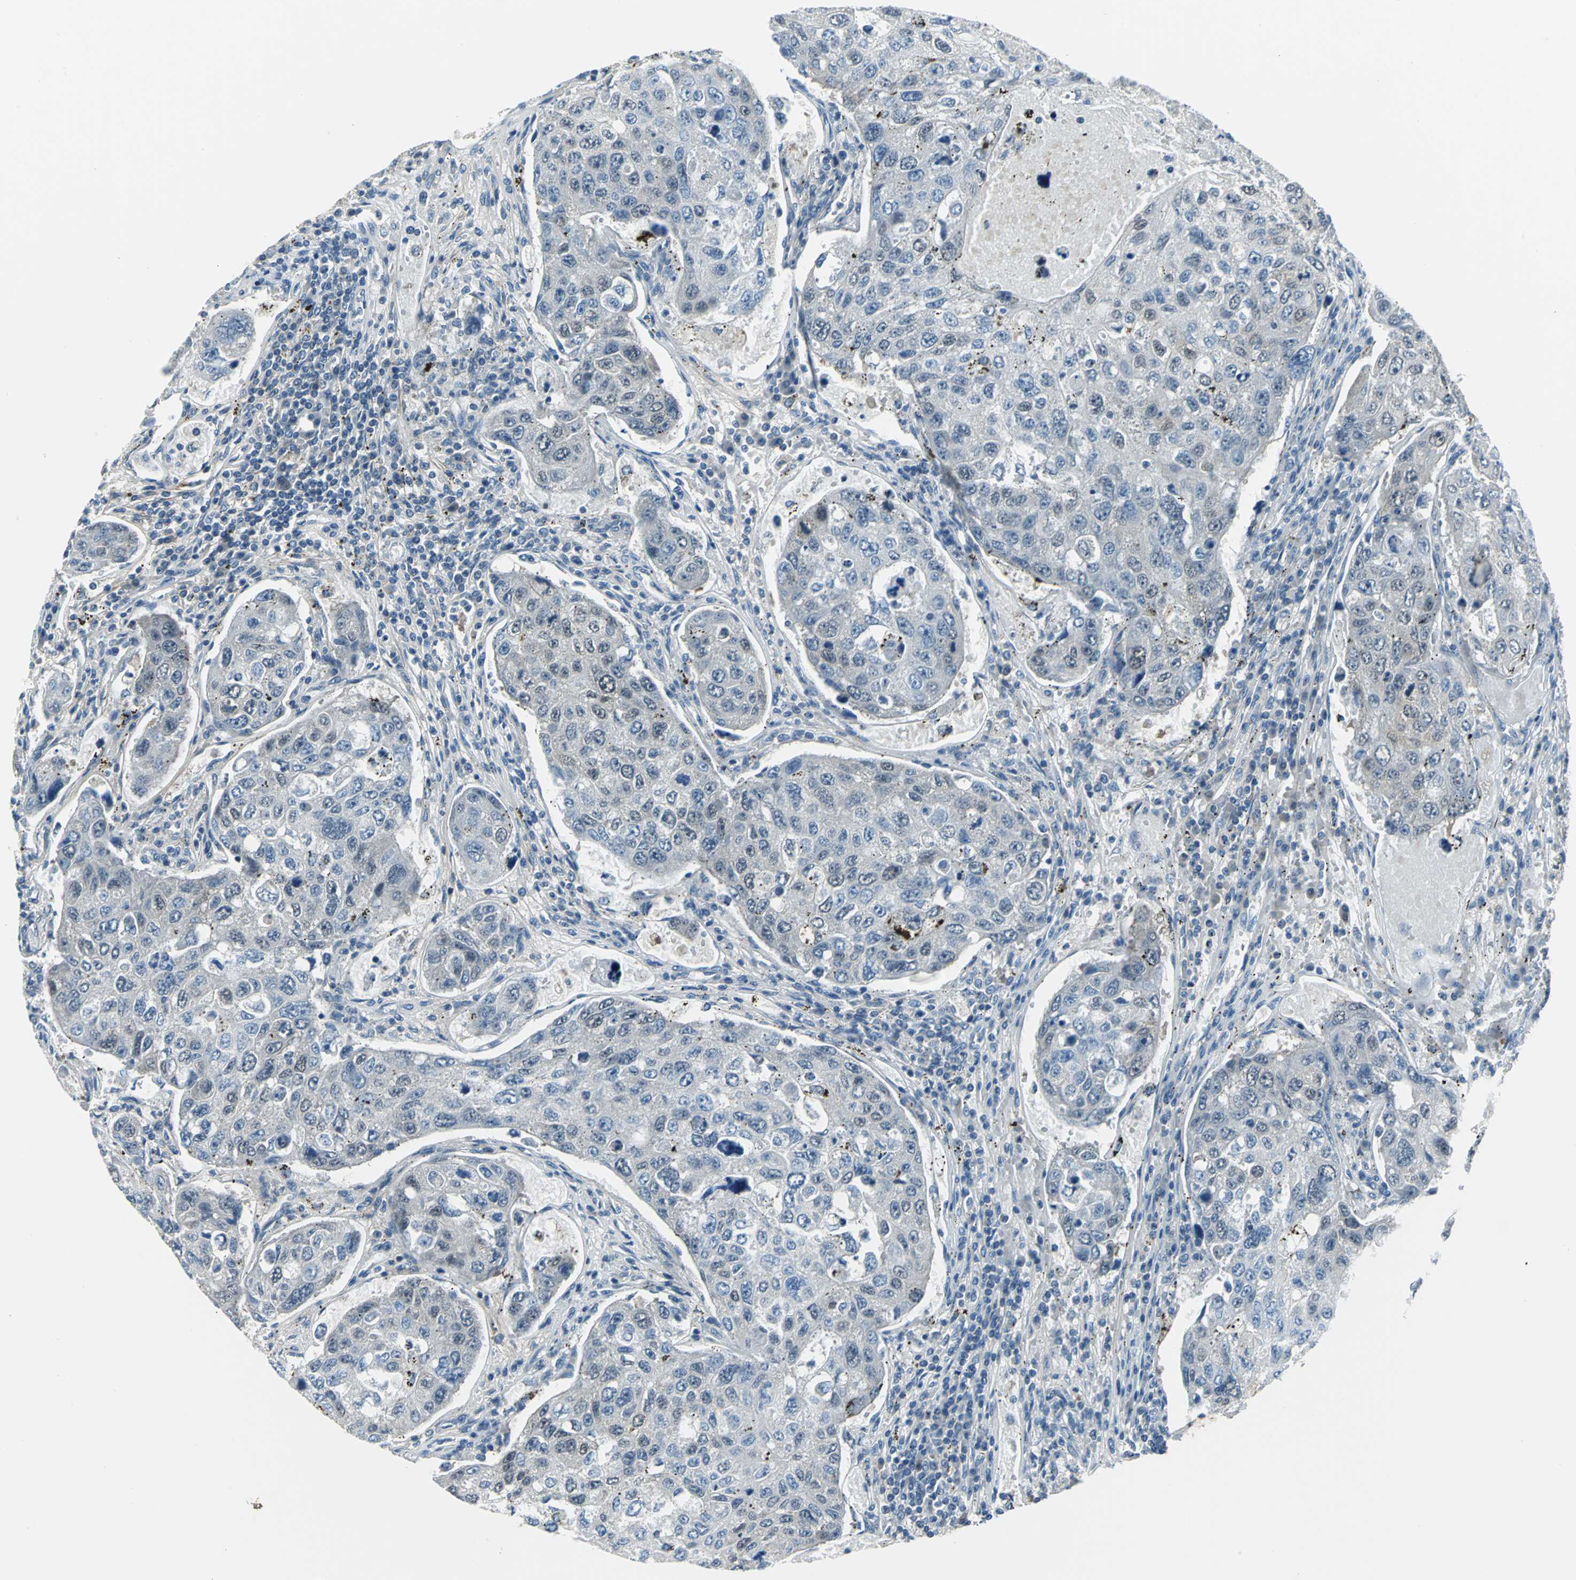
{"staining": {"intensity": "weak", "quantity": "<25%", "location": "cytoplasmic/membranous,nuclear"}, "tissue": "urothelial cancer", "cell_type": "Tumor cells", "image_type": "cancer", "snomed": [{"axis": "morphology", "description": "Urothelial carcinoma, High grade"}, {"axis": "topography", "description": "Lymph node"}, {"axis": "topography", "description": "Urinary bladder"}], "caption": "Immunohistochemistry (IHC) photomicrograph of neoplastic tissue: urothelial cancer stained with DAB exhibits no significant protein staining in tumor cells. (Immunohistochemistry (IHC), brightfield microscopy, high magnification).", "gene": "ZNF415", "patient": {"sex": "male", "age": 51}}